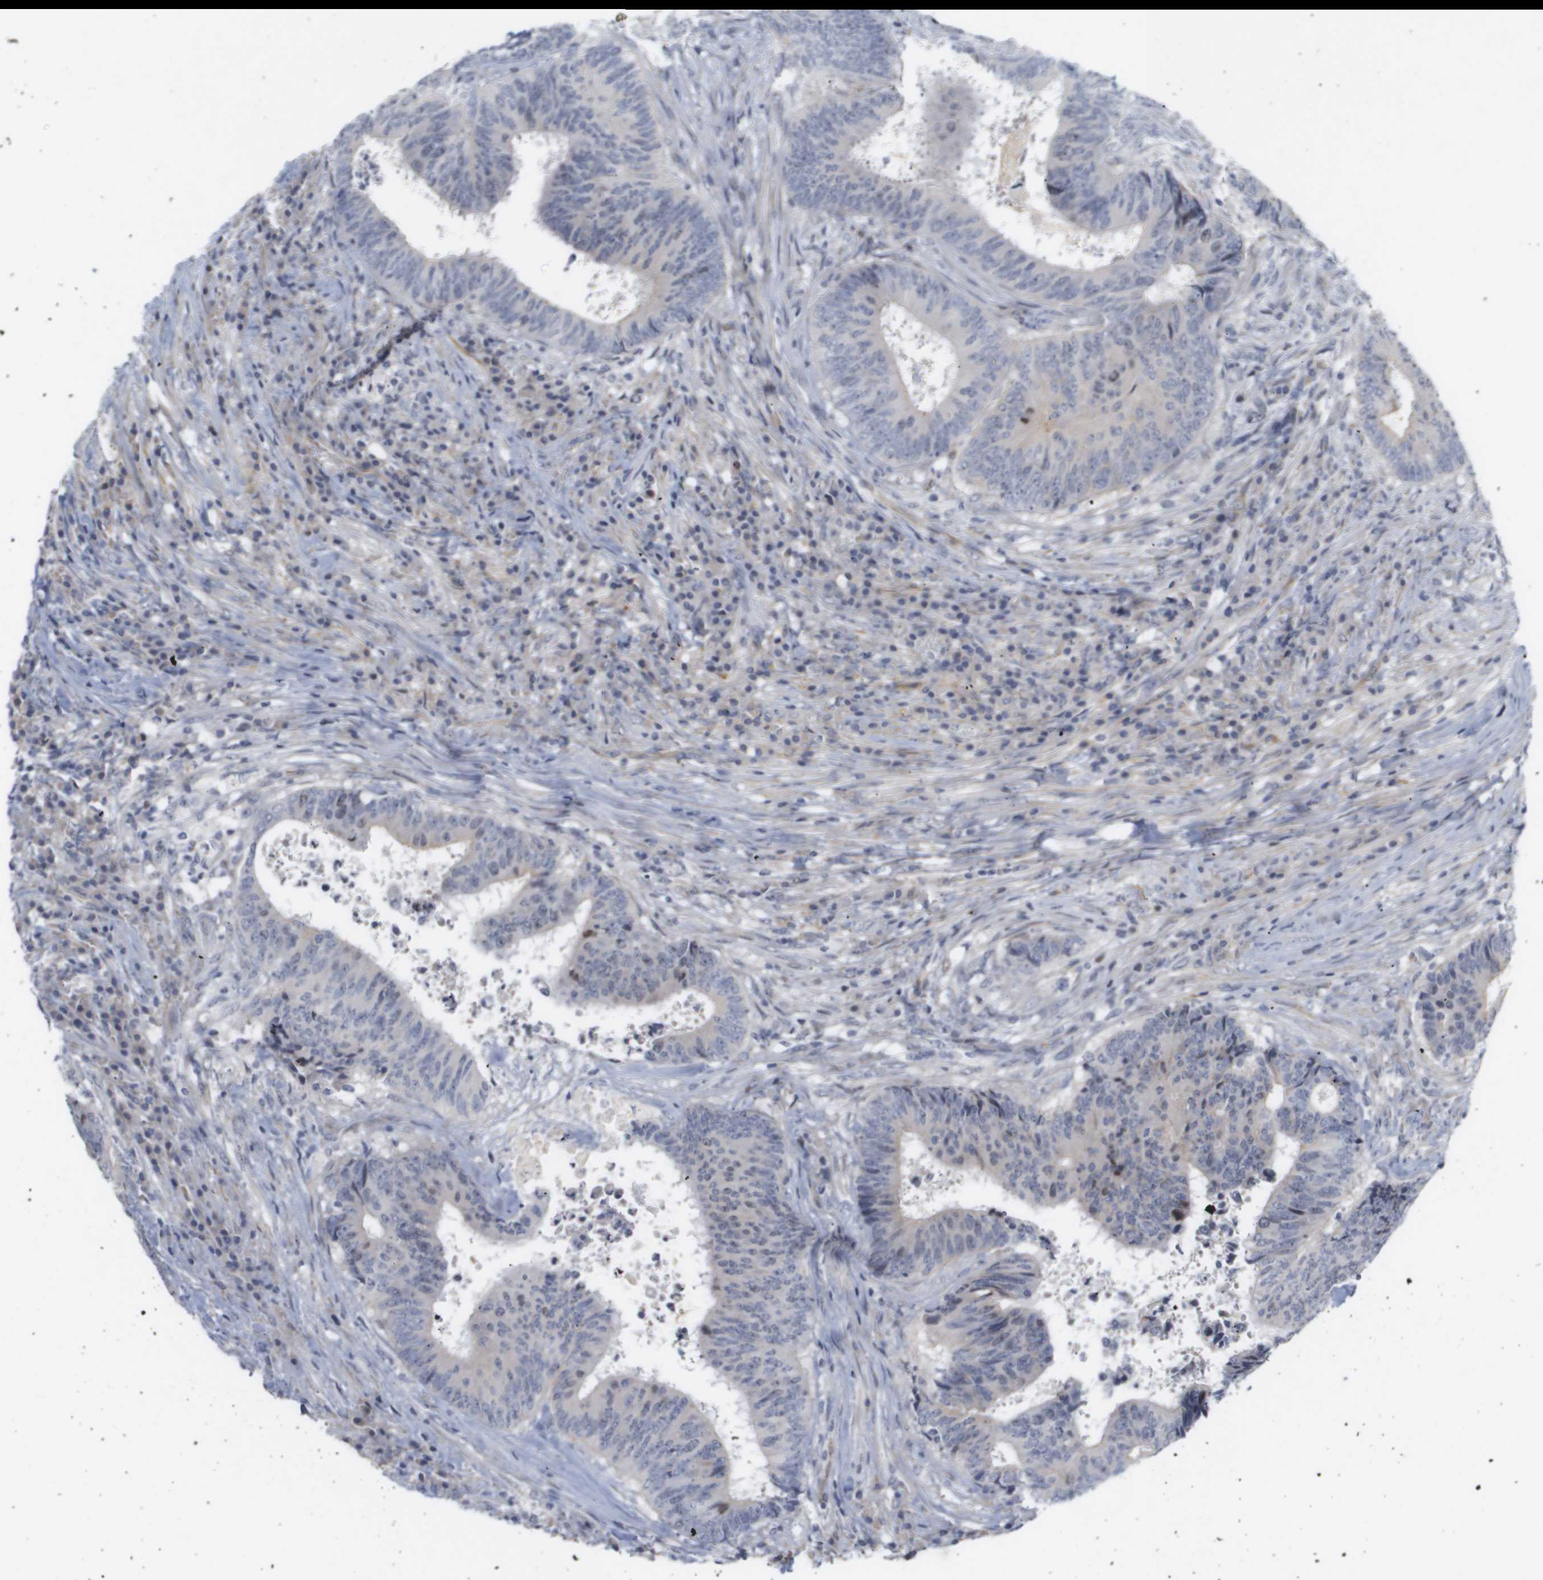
{"staining": {"intensity": "weak", "quantity": "<25%", "location": "cytoplasmic/membranous"}, "tissue": "colorectal cancer", "cell_type": "Tumor cells", "image_type": "cancer", "snomed": [{"axis": "morphology", "description": "Adenocarcinoma, NOS"}, {"axis": "topography", "description": "Rectum"}], "caption": "An IHC histopathology image of adenocarcinoma (colorectal) is shown. There is no staining in tumor cells of adenocarcinoma (colorectal).", "gene": "CYB561", "patient": {"sex": "male", "age": 72}}